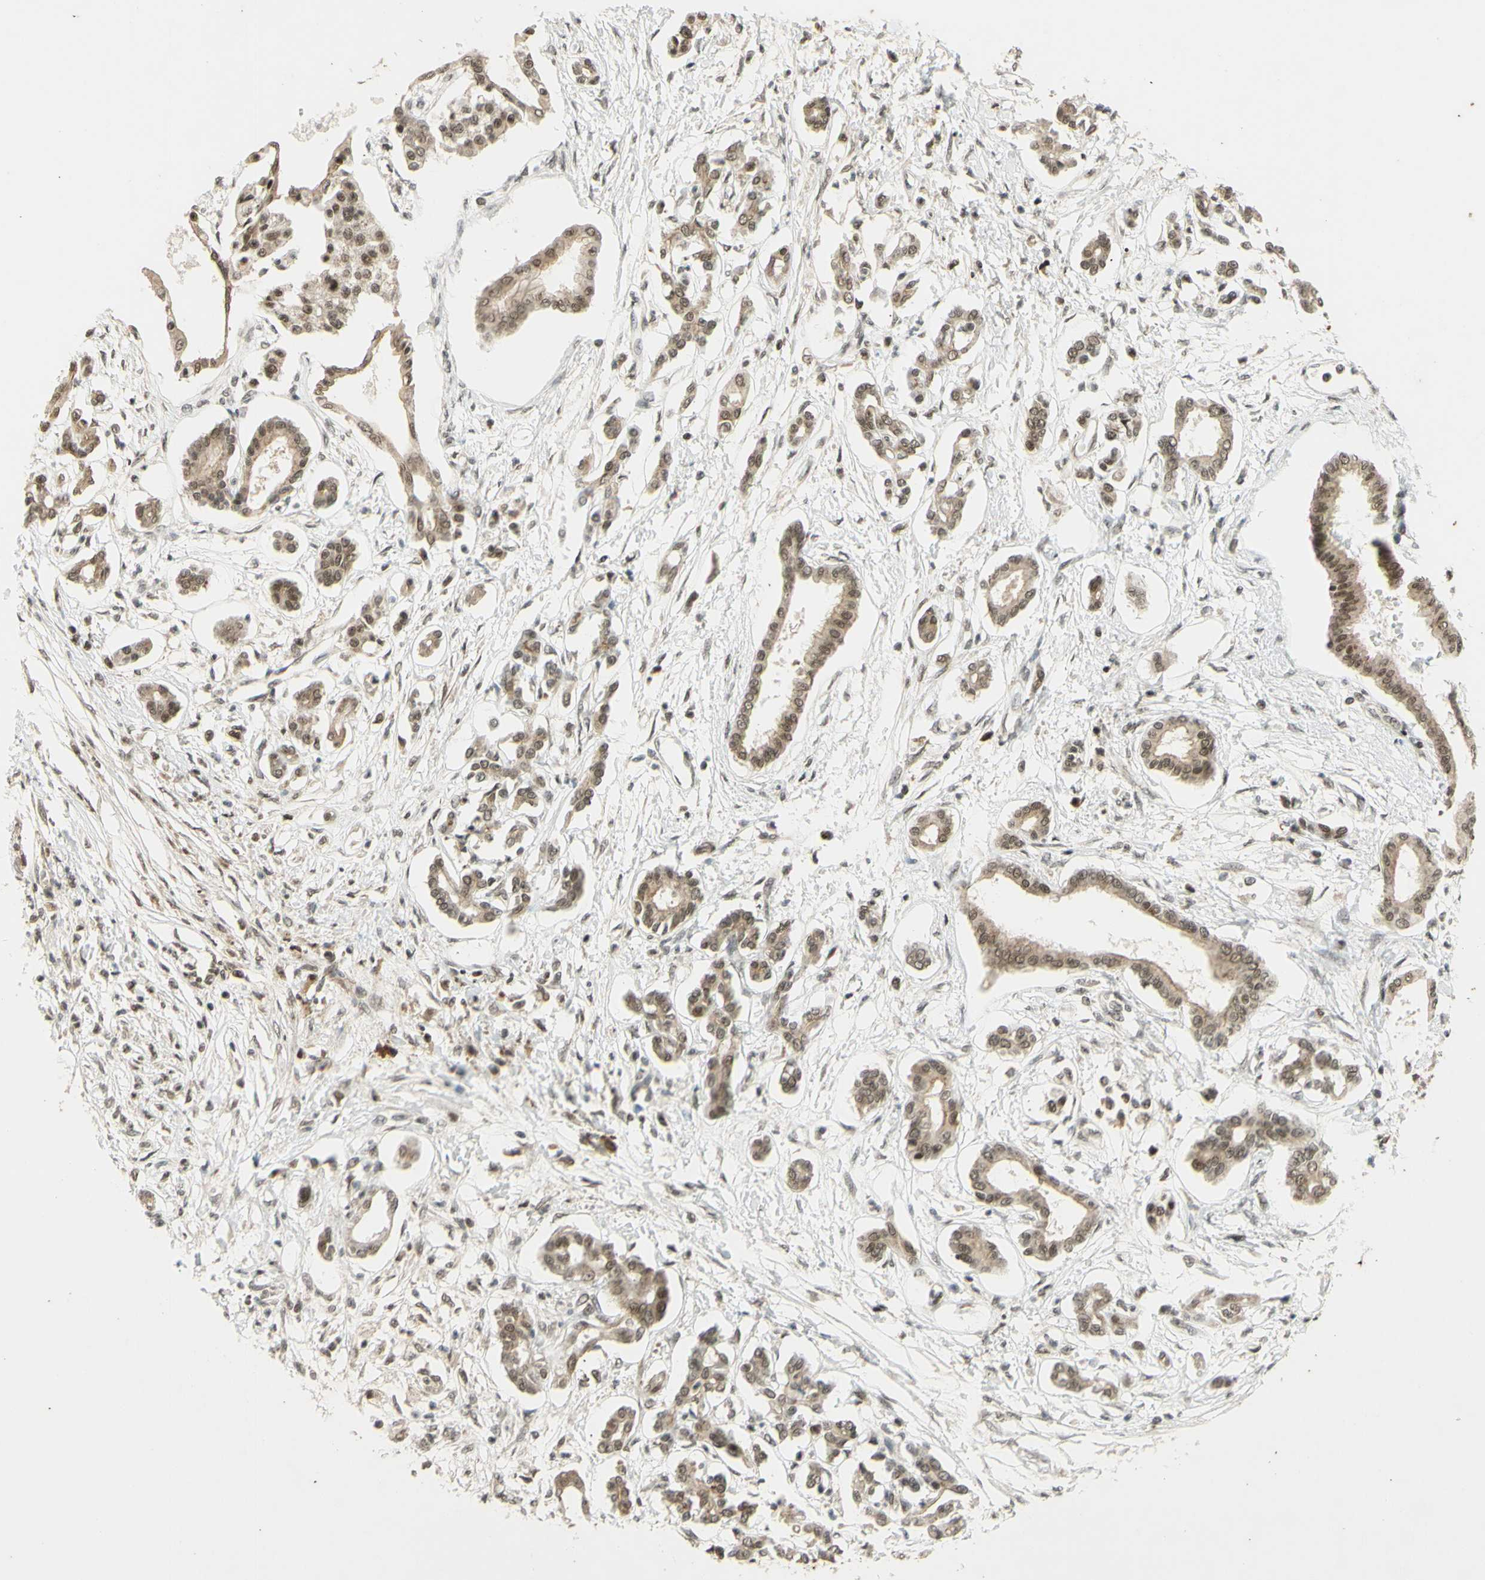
{"staining": {"intensity": "weak", "quantity": ">75%", "location": "cytoplasmic/membranous,nuclear"}, "tissue": "pancreatic cancer", "cell_type": "Tumor cells", "image_type": "cancer", "snomed": [{"axis": "morphology", "description": "Adenocarcinoma, NOS"}, {"axis": "topography", "description": "Pancreas"}], "caption": "The photomicrograph reveals immunohistochemical staining of pancreatic cancer (adenocarcinoma). There is weak cytoplasmic/membranous and nuclear positivity is seen in about >75% of tumor cells.", "gene": "SMARCB1", "patient": {"sex": "male", "age": 56}}